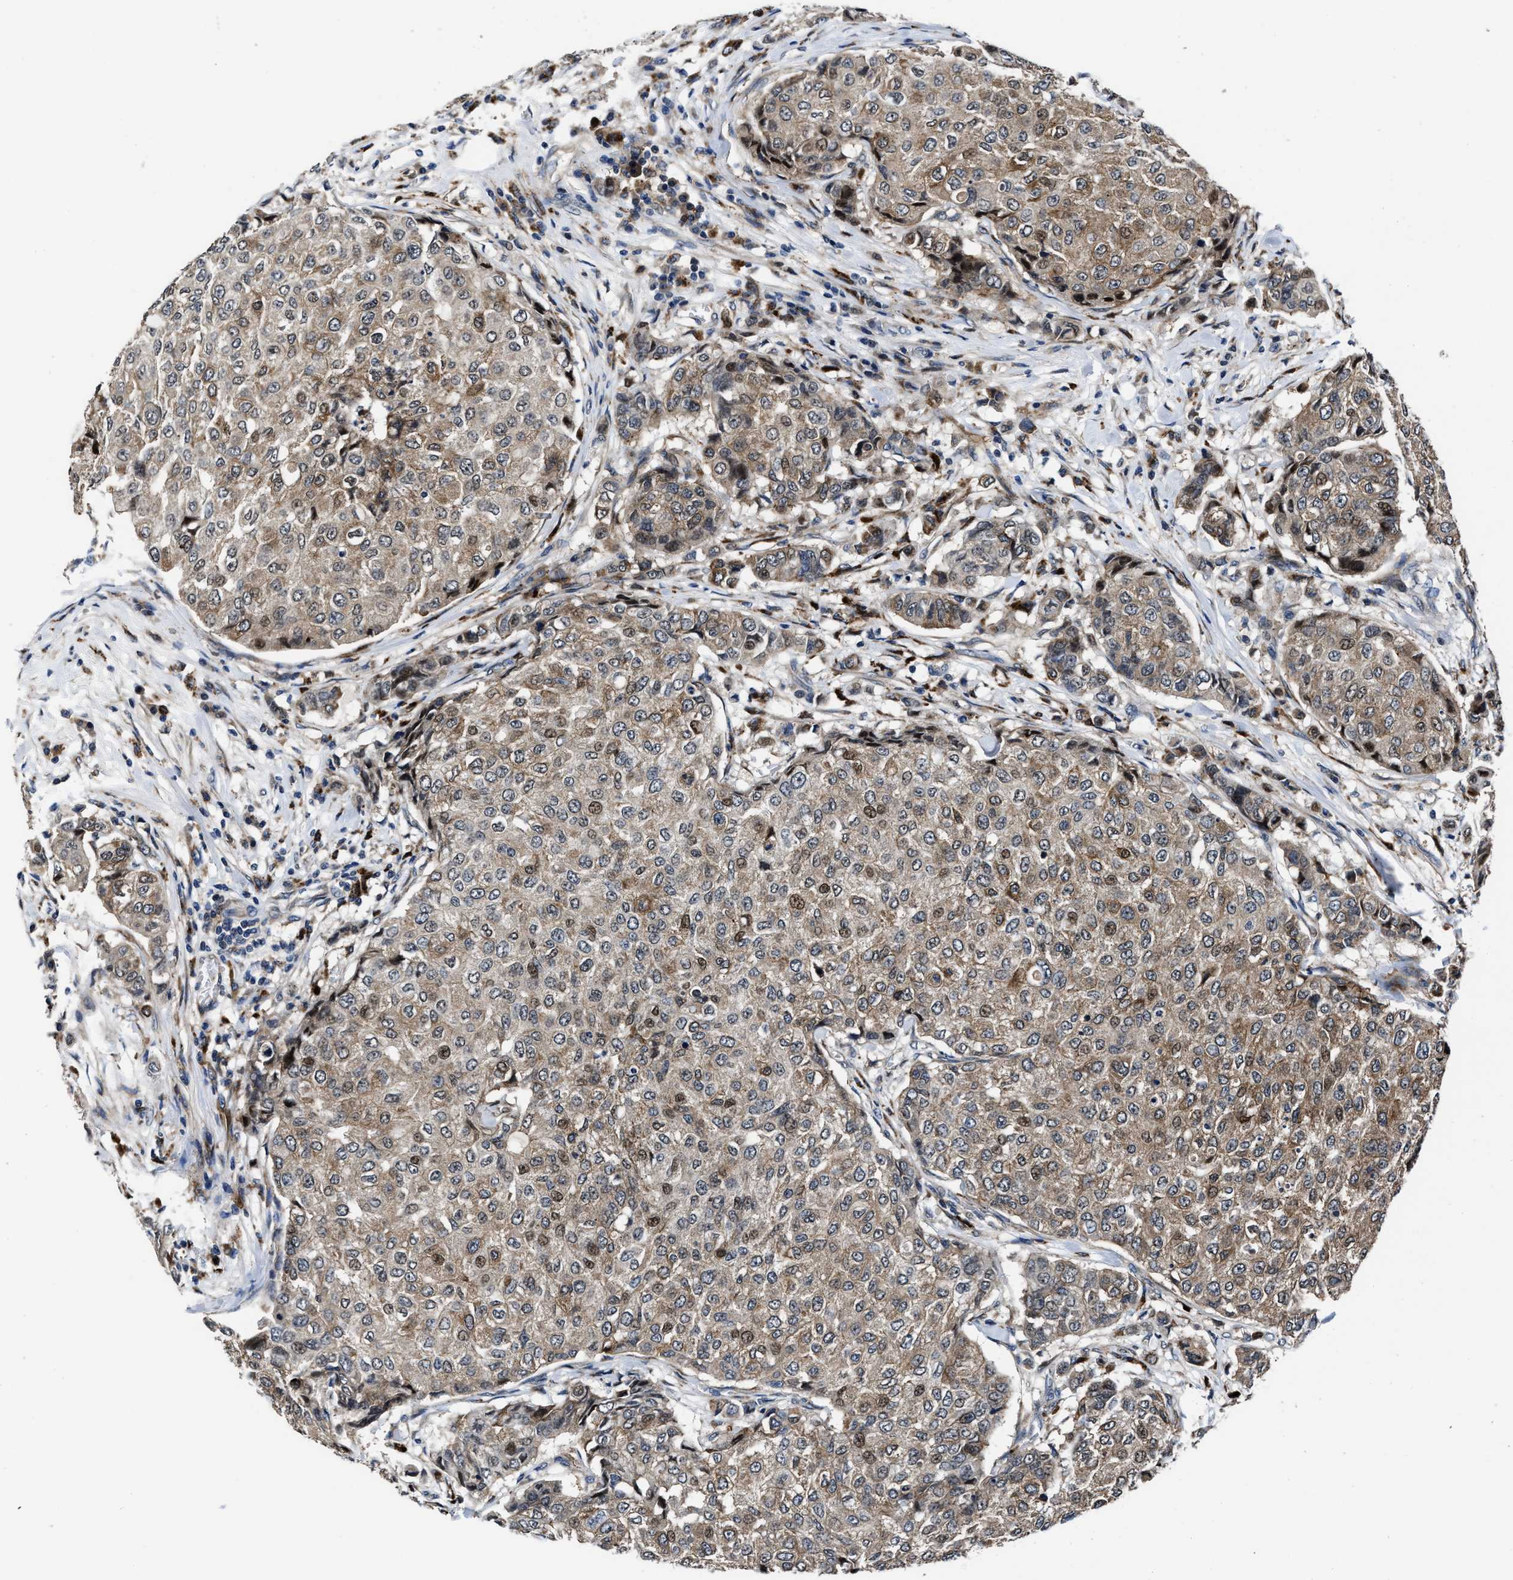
{"staining": {"intensity": "moderate", "quantity": ">75%", "location": "cytoplasmic/membranous,nuclear"}, "tissue": "breast cancer", "cell_type": "Tumor cells", "image_type": "cancer", "snomed": [{"axis": "morphology", "description": "Duct carcinoma"}, {"axis": "topography", "description": "Breast"}], "caption": "Immunohistochemical staining of breast cancer (invasive ductal carcinoma) displays moderate cytoplasmic/membranous and nuclear protein staining in approximately >75% of tumor cells.", "gene": "C2orf66", "patient": {"sex": "female", "age": 27}}